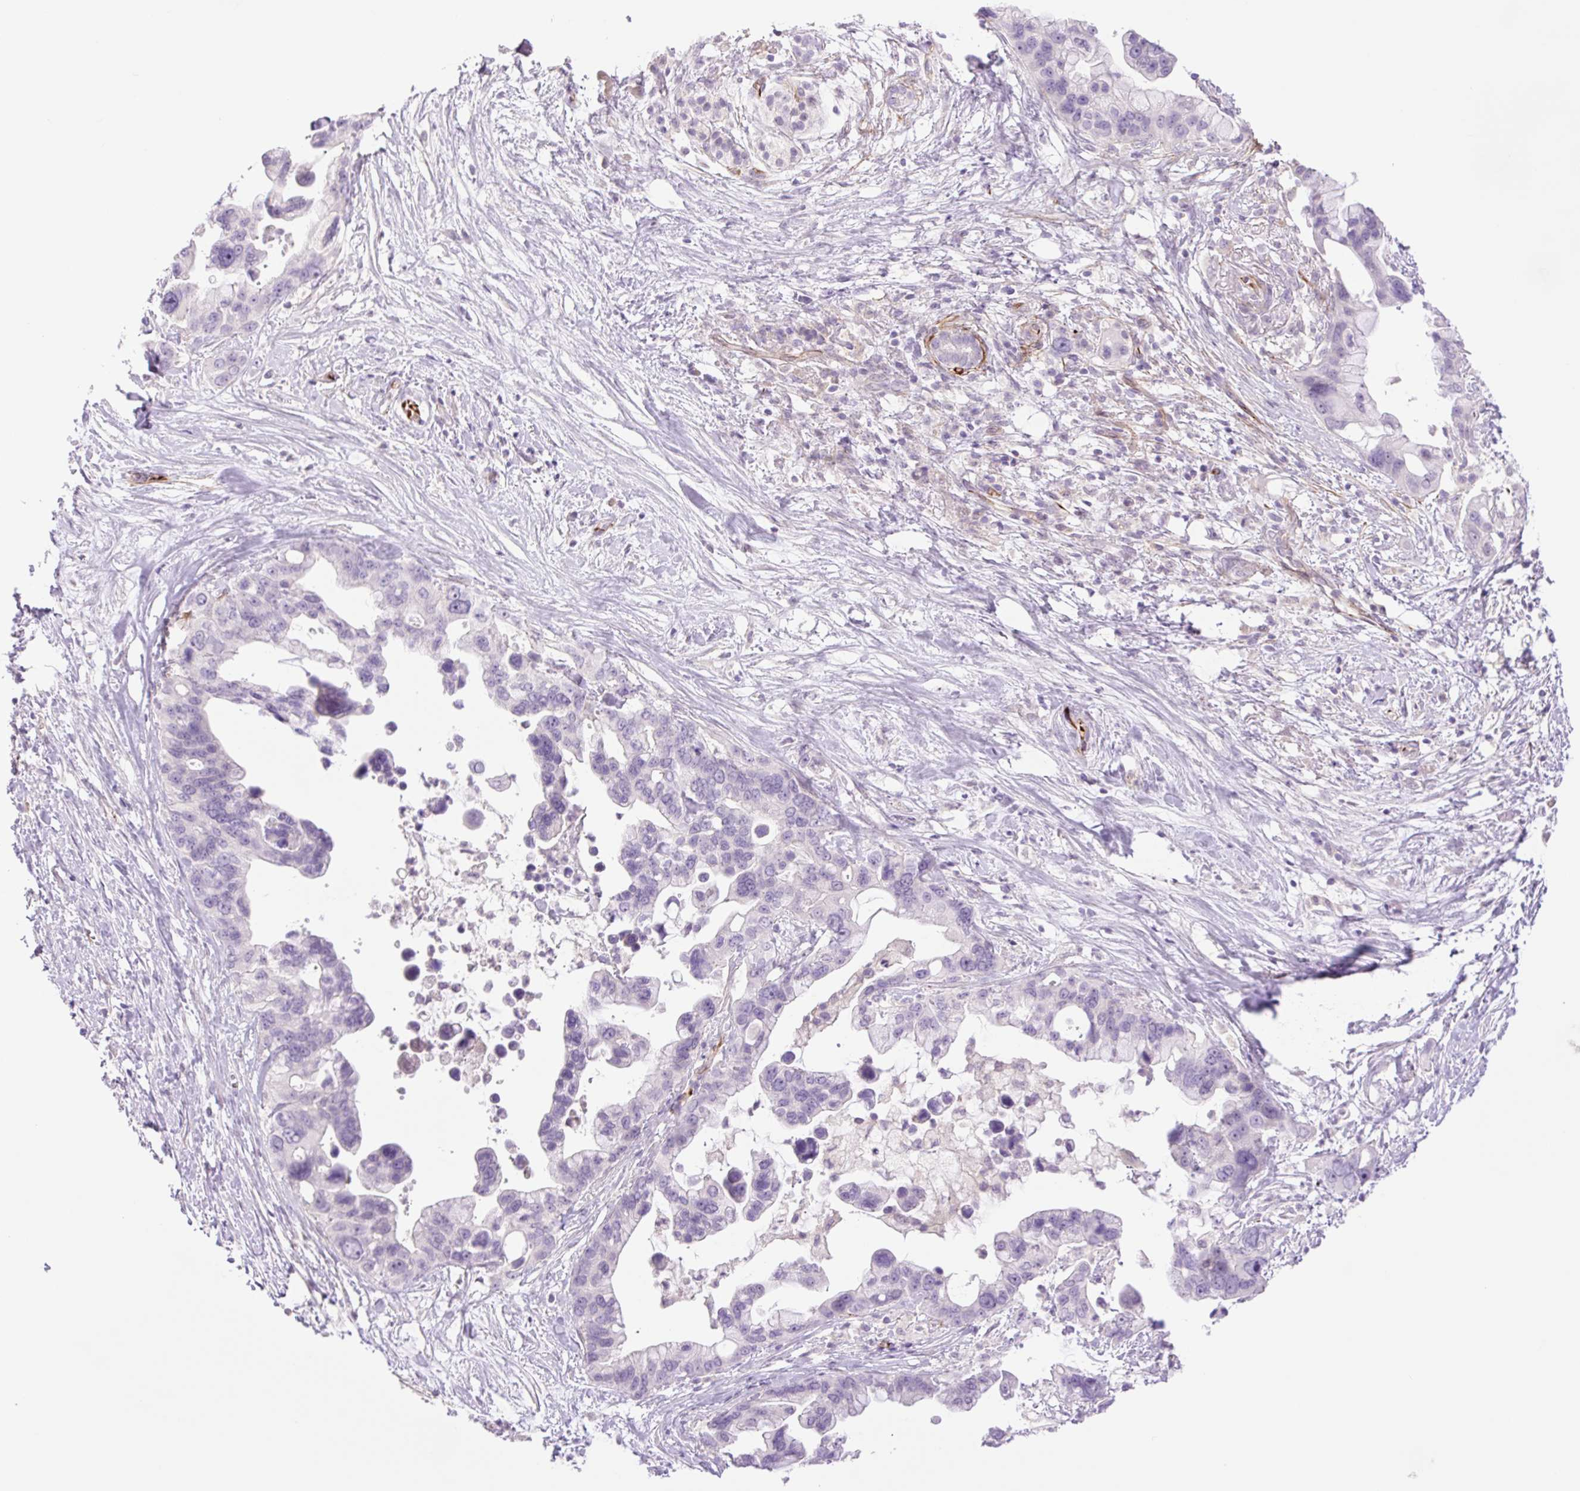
{"staining": {"intensity": "negative", "quantity": "none", "location": "none"}, "tissue": "pancreatic cancer", "cell_type": "Tumor cells", "image_type": "cancer", "snomed": [{"axis": "morphology", "description": "Adenocarcinoma, NOS"}, {"axis": "topography", "description": "Pancreas"}], "caption": "A histopathology image of pancreatic cancer stained for a protein shows no brown staining in tumor cells. Brightfield microscopy of immunohistochemistry (IHC) stained with DAB (3,3'-diaminobenzidine) (brown) and hematoxylin (blue), captured at high magnification.", "gene": "ZFYVE21", "patient": {"sex": "female", "age": 83}}